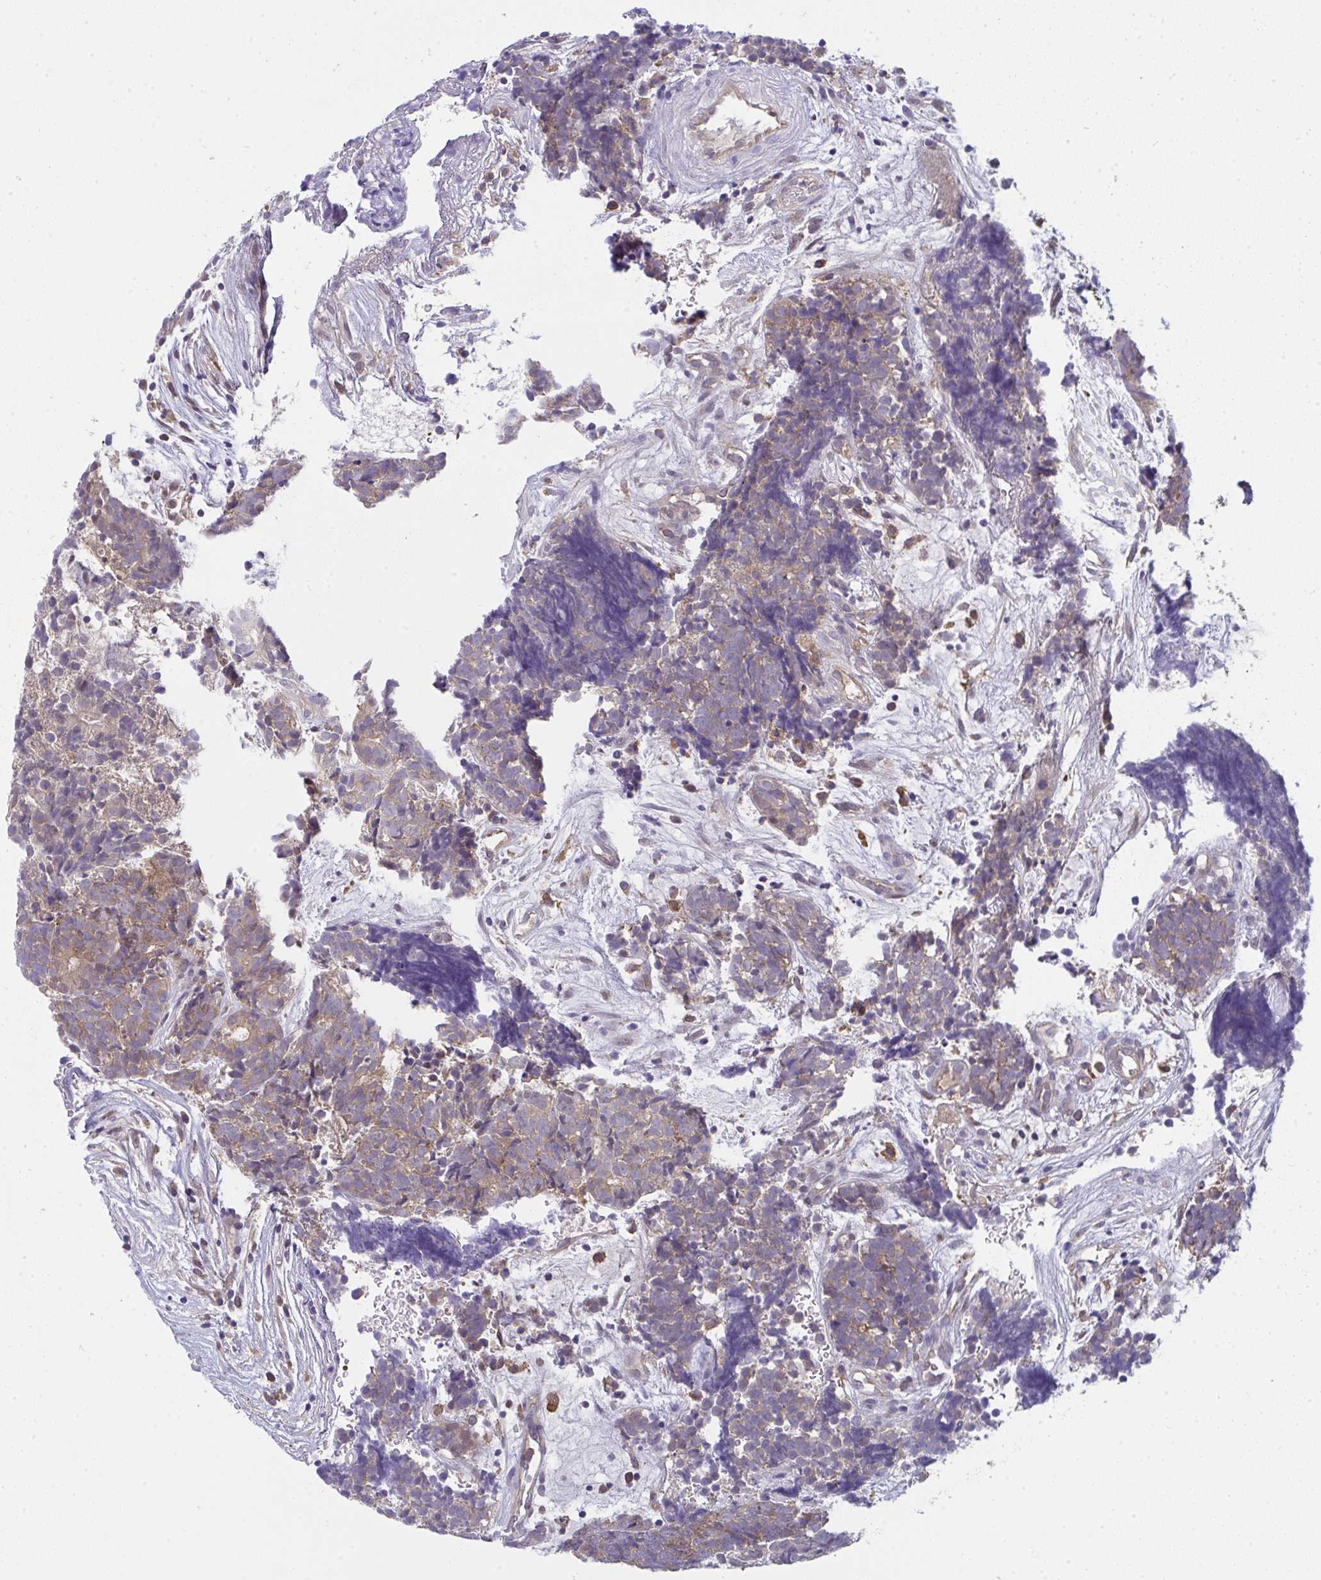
{"staining": {"intensity": "moderate", "quantity": ">75%", "location": "cytoplasmic/membranous,nuclear"}, "tissue": "head and neck cancer", "cell_type": "Tumor cells", "image_type": "cancer", "snomed": [{"axis": "morphology", "description": "Adenocarcinoma, NOS"}, {"axis": "topography", "description": "Head-Neck"}], "caption": "This micrograph demonstrates immunohistochemistry (IHC) staining of human head and neck adenocarcinoma, with medium moderate cytoplasmic/membranous and nuclear positivity in approximately >75% of tumor cells.", "gene": "ALDH16A1", "patient": {"sex": "female", "age": 81}}